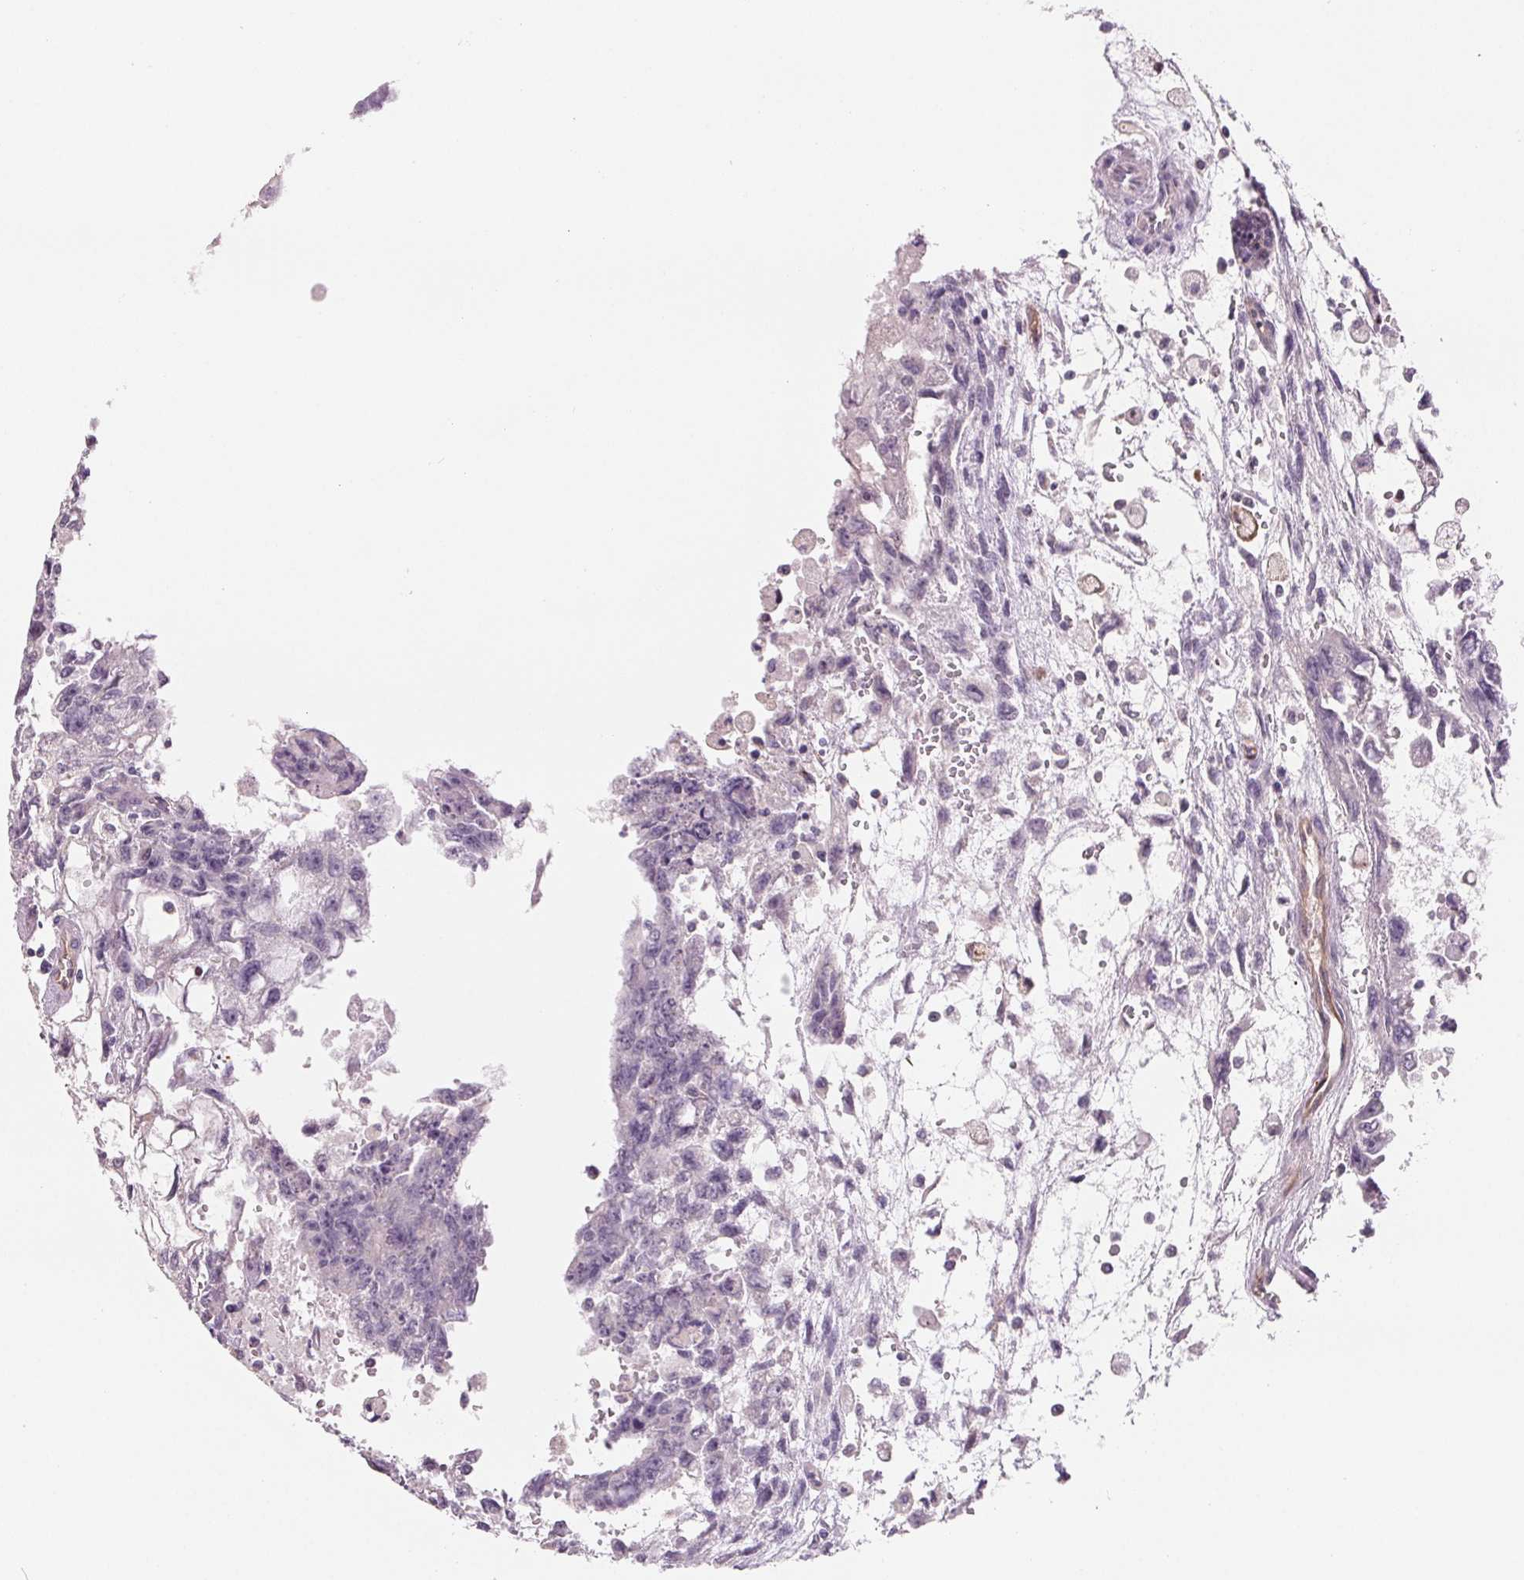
{"staining": {"intensity": "negative", "quantity": "none", "location": "none"}, "tissue": "testis cancer", "cell_type": "Tumor cells", "image_type": "cancer", "snomed": [{"axis": "morphology", "description": "Carcinoma, Embryonal, NOS"}, {"axis": "topography", "description": "Testis"}], "caption": "IHC histopathology image of human embryonal carcinoma (testis) stained for a protein (brown), which demonstrates no positivity in tumor cells.", "gene": "ANKRD13B", "patient": {"sex": "male", "age": 24}}